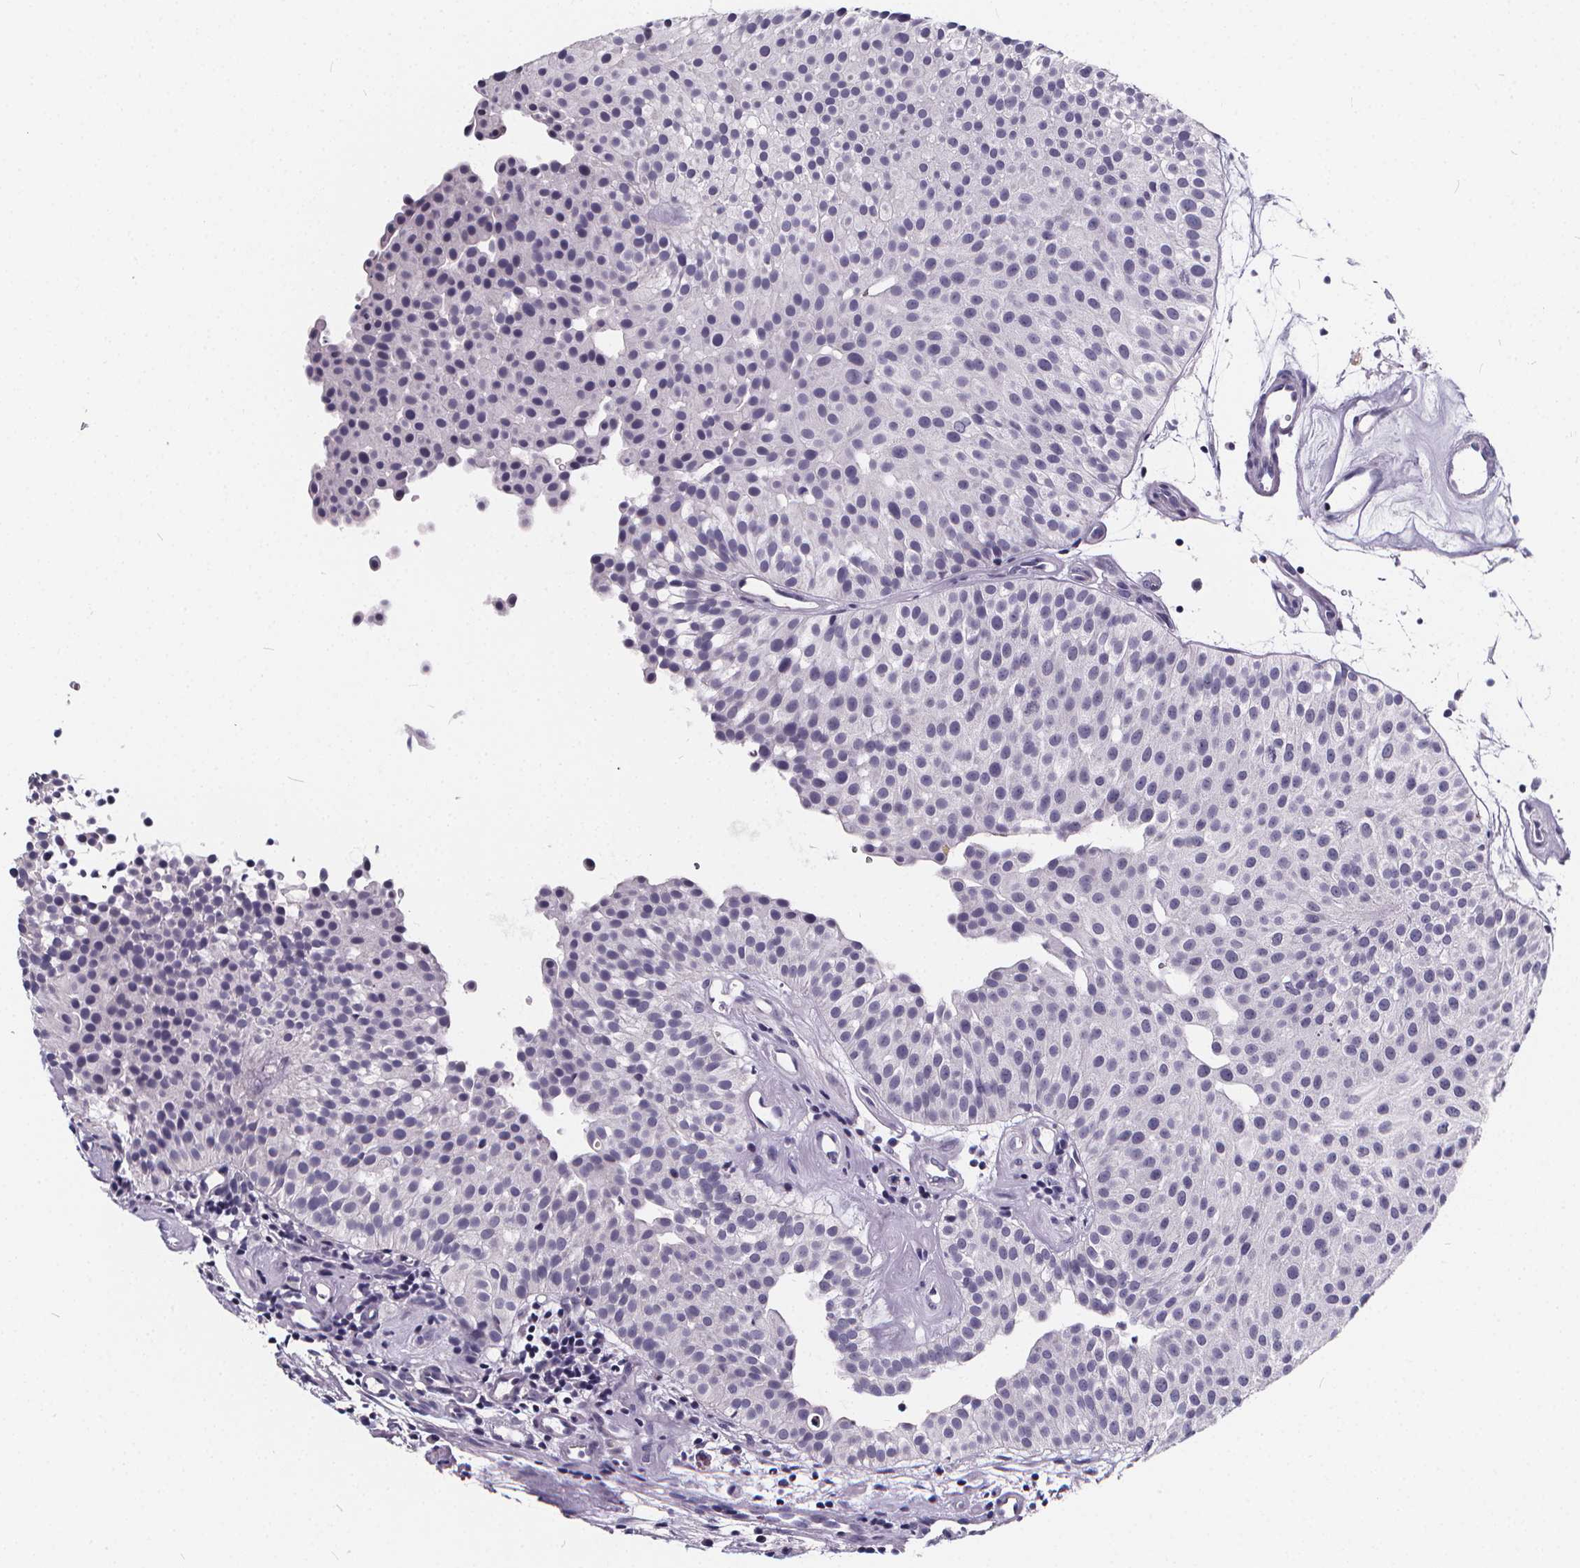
{"staining": {"intensity": "negative", "quantity": "none", "location": "none"}, "tissue": "urothelial cancer", "cell_type": "Tumor cells", "image_type": "cancer", "snomed": [{"axis": "morphology", "description": "Urothelial carcinoma, Low grade"}, {"axis": "topography", "description": "Urinary bladder"}], "caption": "Image shows no protein positivity in tumor cells of urothelial carcinoma (low-grade) tissue. (Stains: DAB immunohistochemistry with hematoxylin counter stain, Microscopy: brightfield microscopy at high magnification).", "gene": "SPEF2", "patient": {"sex": "female", "age": 87}}